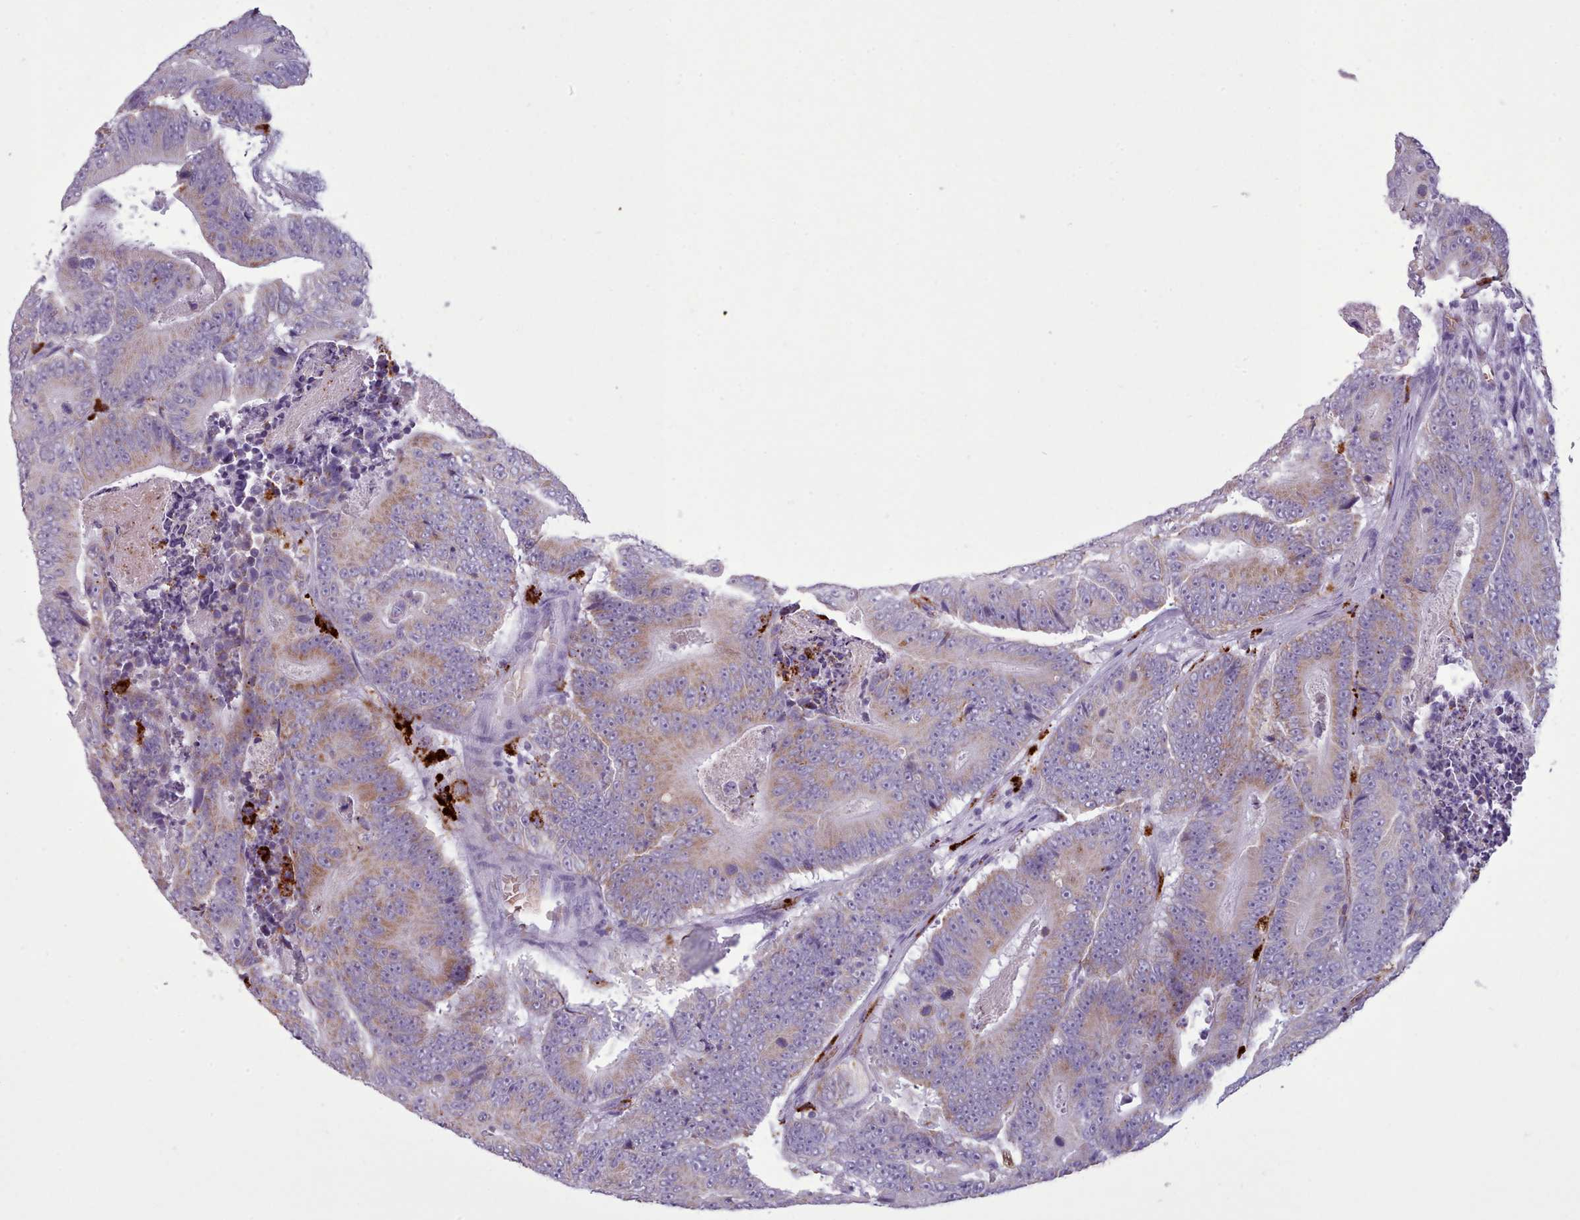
{"staining": {"intensity": "weak", "quantity": "25%-75%", "location": "cytoplasmic/membranous"}, "tissue": "colorectal cancer", "cell_type": "Tumor cells", "image_type": "cancer", "snomed": [{"axis": "morphology", "description": "Adenocarcinoma, NOS"}, {"axis": "topography", "description": "Colon"}], "caption": "Protein staining of colorectal cancer tissue reveals weak cytoplasmic/membranous staining in approximately 25%-75% of tumor cells.", "gene": "AK4", "patient": {"sex": "male", "age": 83}}